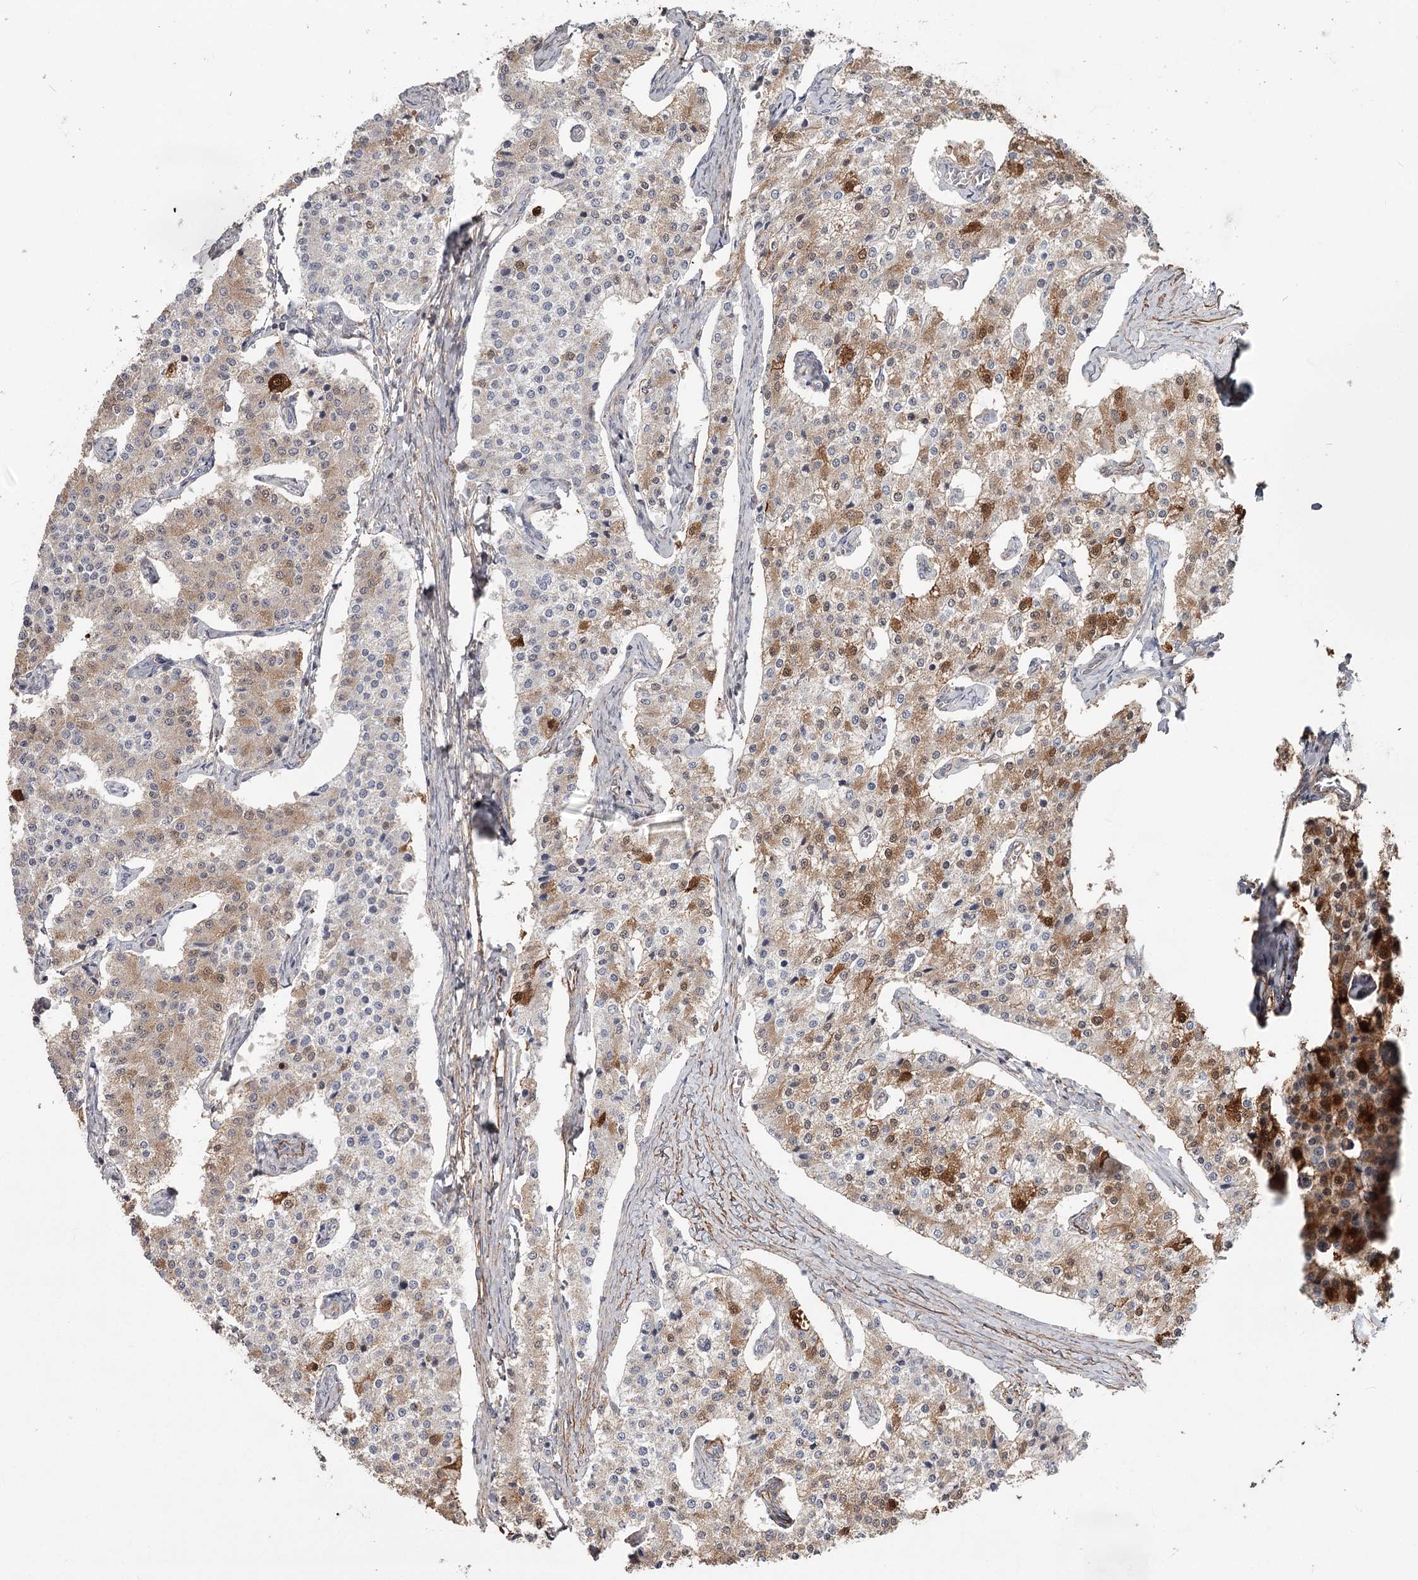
{"staining": {"intensity": "weak", "quantity": "25%-75%", "location": "cytoplasmic/membranous"}, "tissue": "carcinoid", "cell_type": "Tumor cells", "image_type": "cancer", "snomed": [{"axis": "morphology", "description": "Carcinoid, malignant, NOS"}, {"axis": "topography", "description": "Colon"}], "caption": "The immunohistochemical stain highlights weak cytoplasmic/membranous positivity in tumor cells of malignant carcinoid tissue. Nuclei are stained in blue.", "gene": "DHRS9", "patient": {"sex": "female", "age": 52}}